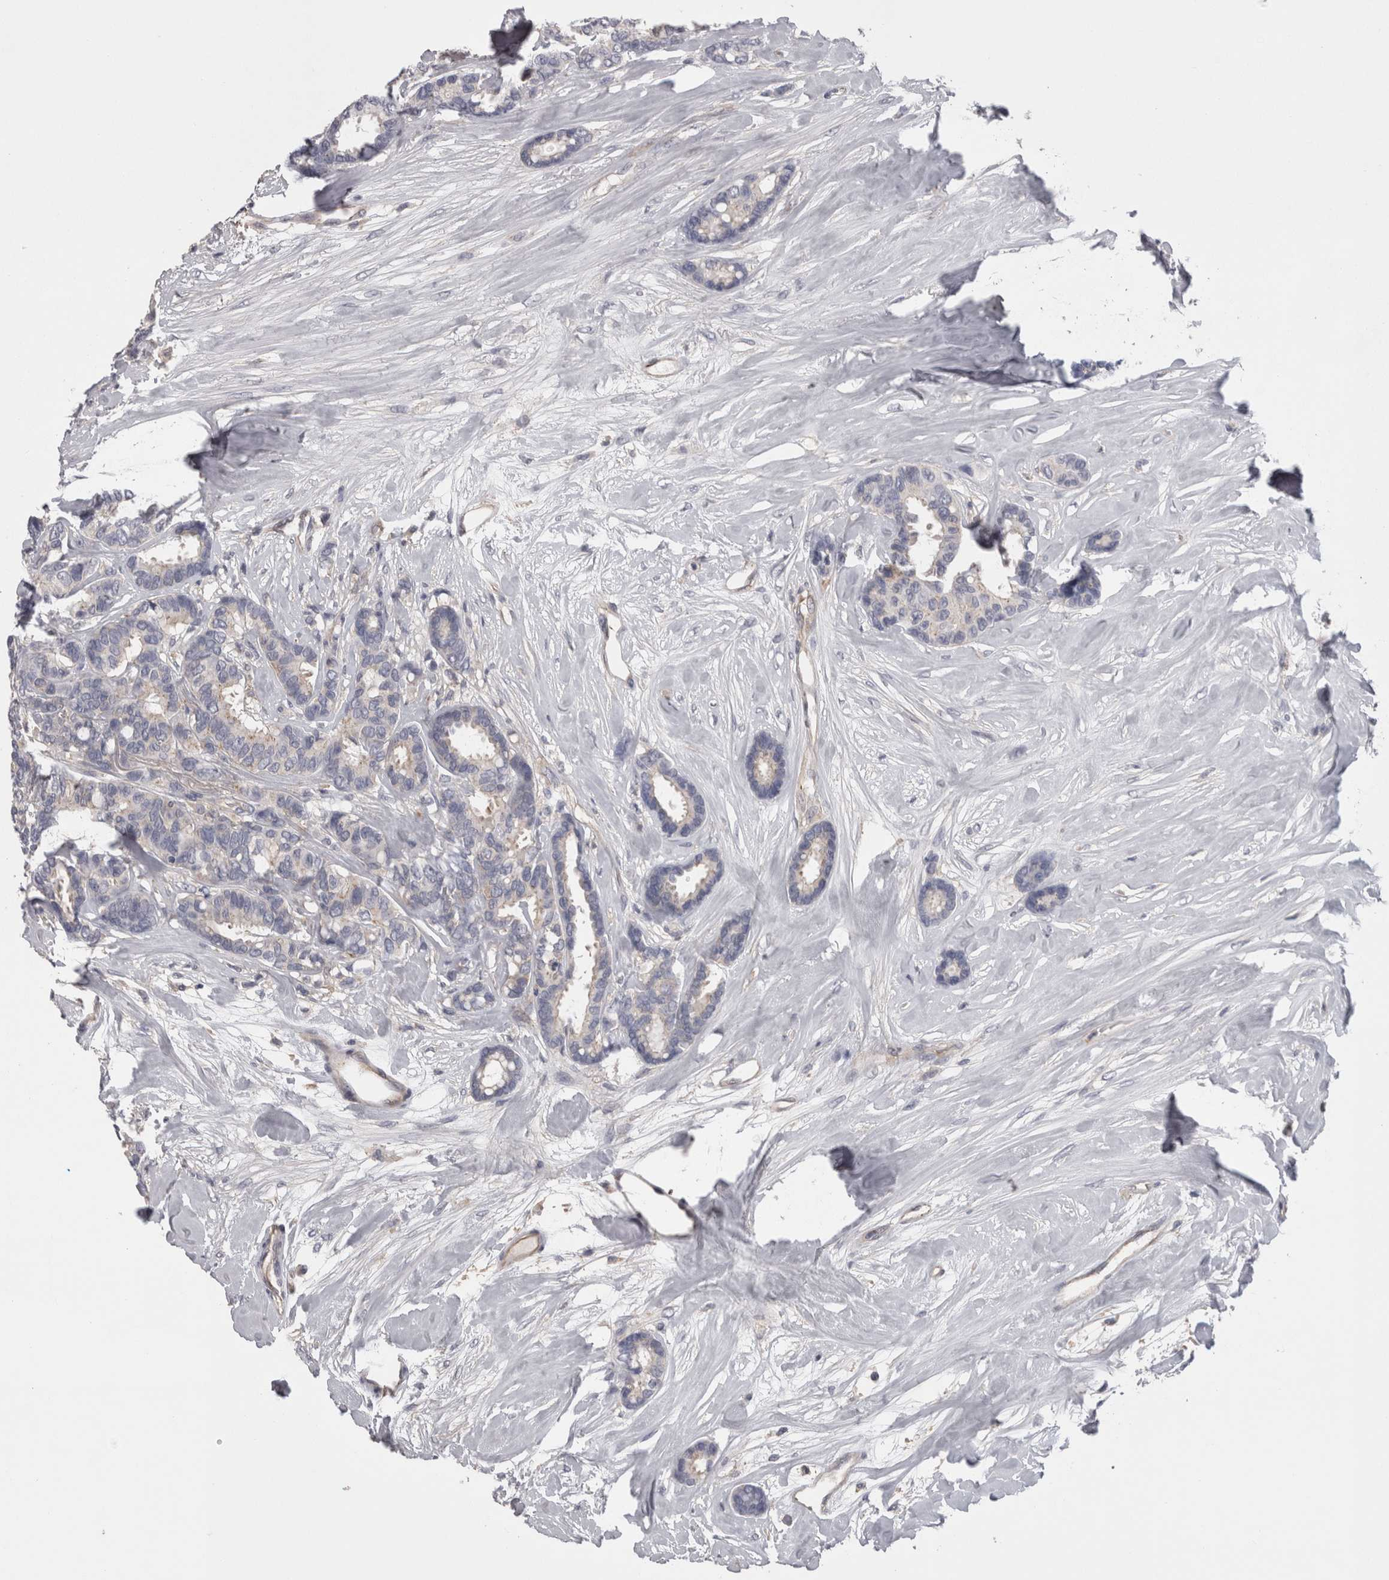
{"staining": {"intensity": "negative", "quantity": "none", "location": "none"}, "tissue": "breast cancer", "cell_type": "Tumor cells", "image_type": "cancer", "snomed": [{"axis": "morphology", "description": "Duct carcinoma"}, {"axis": "topography", "description": "Breast"}], "caption": "Infiltrating ductal carcinoma (breast) stained for a protein using immunohistochemistry (IHC) displays no positivity tumor cells.", "gene": "LYZL6", "patient": {"sex": "female", "age": 87}}